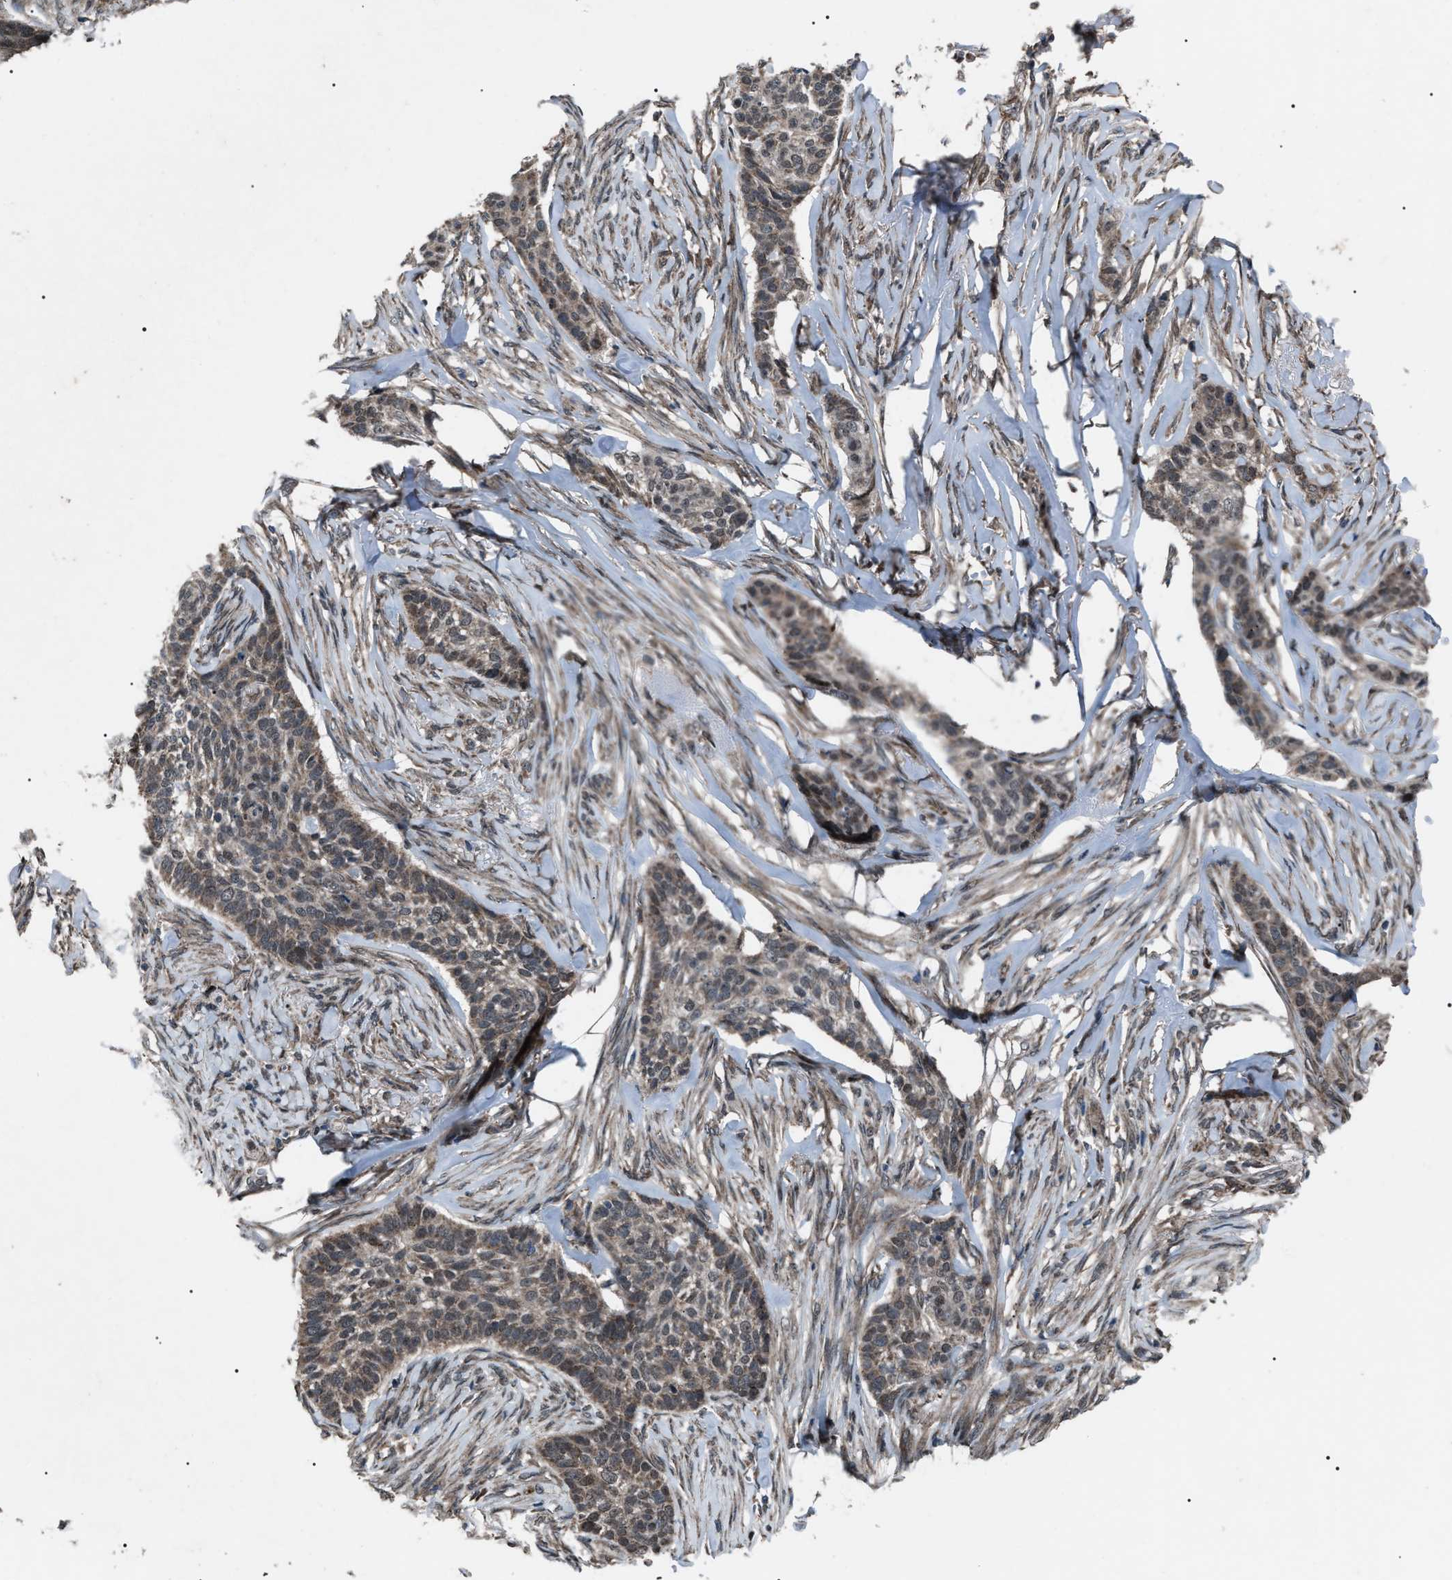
{"staining": {"intensity": "moderate", "quantity": "25%-75%", "location": "cytoplasmic/membranous"}, "tissue": "skin cancer", "cell_type": "Tumor cells", "image_type": "cancer", "snomed": [{"axis": "morphology", "description": "Basal cell carcinoma"}, {"axis": "topography", "description": "Skin"}], "caption": "Moderate cytoplasmic/membranous protein staining is present in approximately 25%-75% of tumor cells in skin cancer.", "gene": "ZFAND2A", "patient": {"sex": "male", "age": 85}}